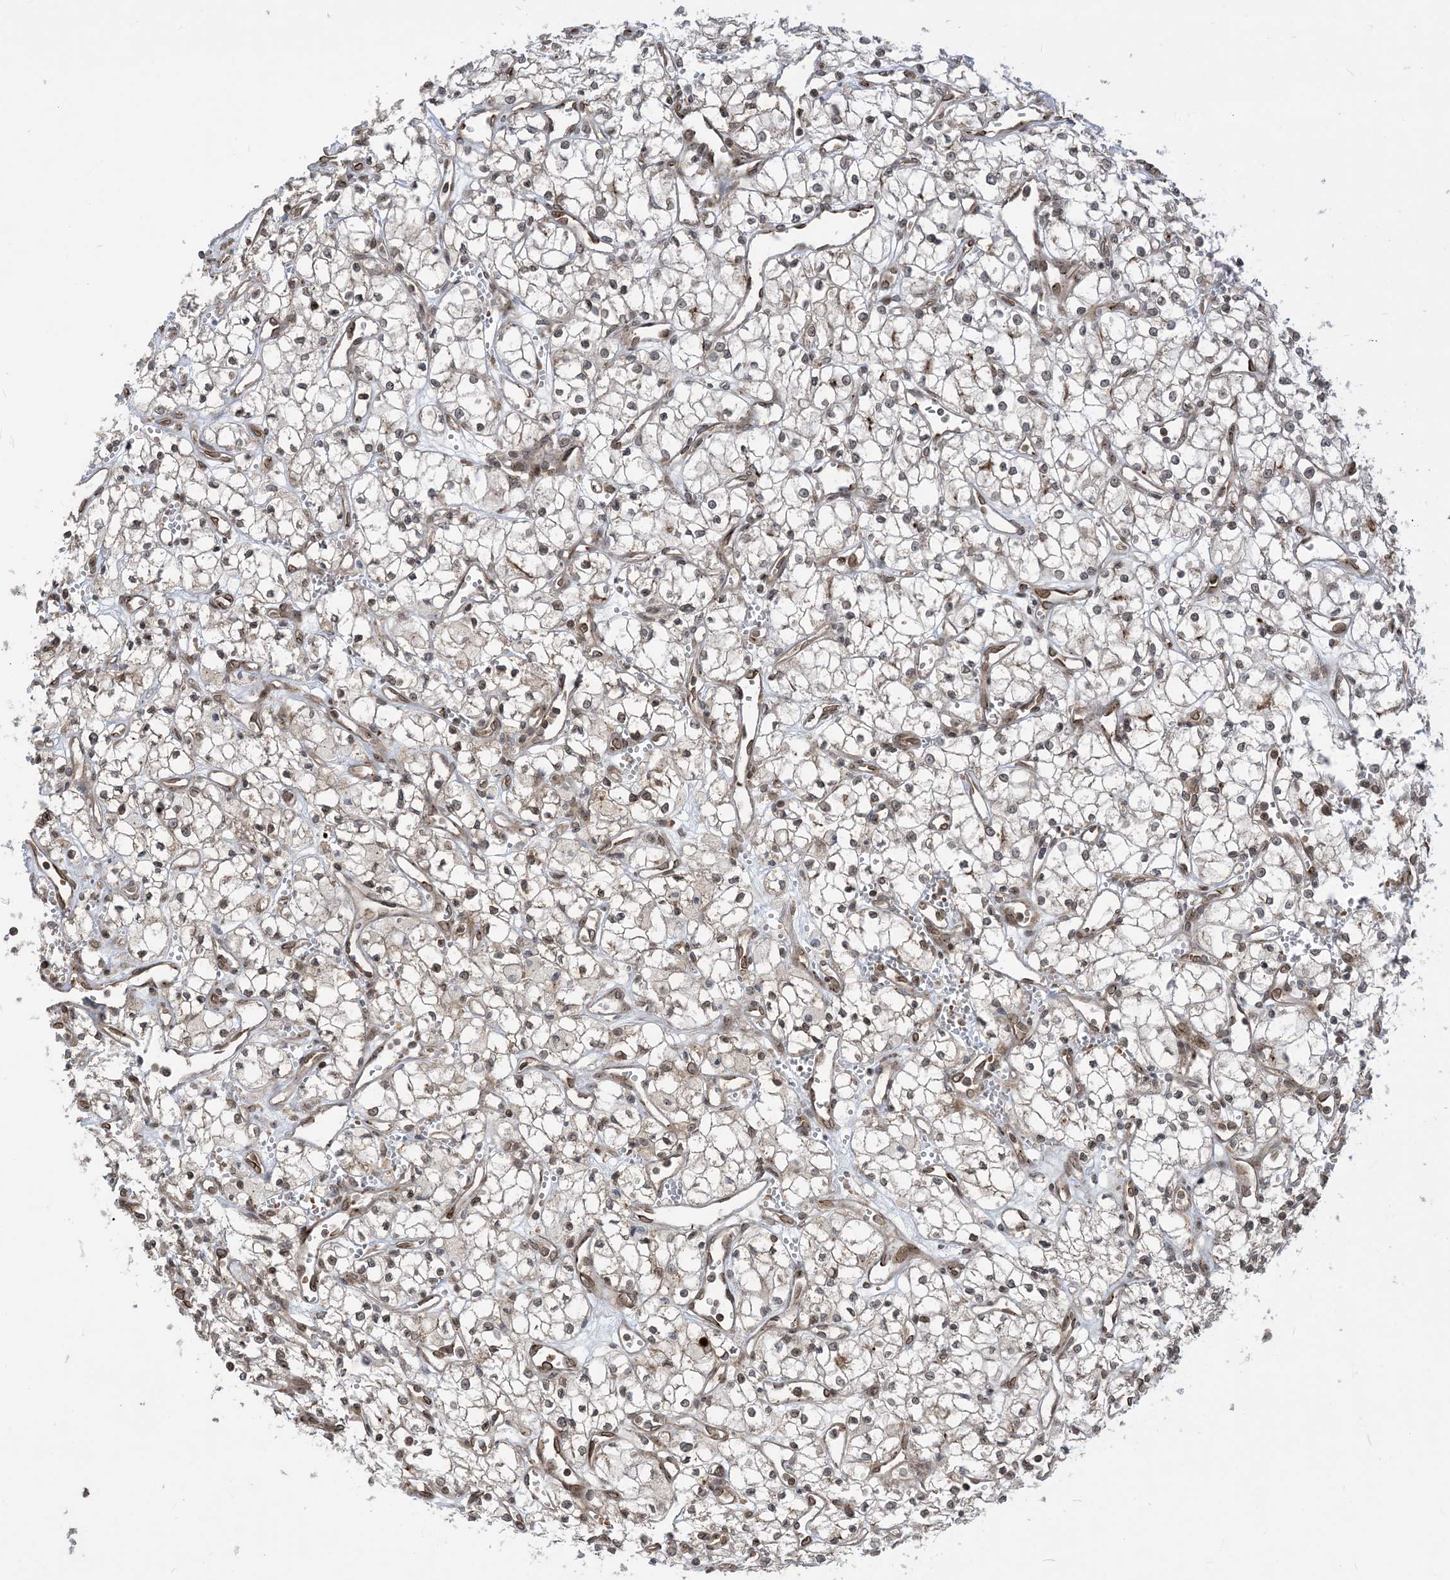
{"staining": {"intensity": "weak", "quantity": "25%-75%", "location": "cytoplasmic/membranous"}, "tissue": "renal cancer", "cell_type": "Tumor cells", "image_type": "cancer", "snomed": [{"axis": "morphology", "description": "Adenocarcinoma, NOS"}, {"axis": "topography", "description": "Kidney"}], "caption": "A brown stain highlights weak cytoplasmic/membranous expression of a protein in renal cancer tumor cells.", "gene": "CASP4", "patient": {"sex": "male", "age": 59}}